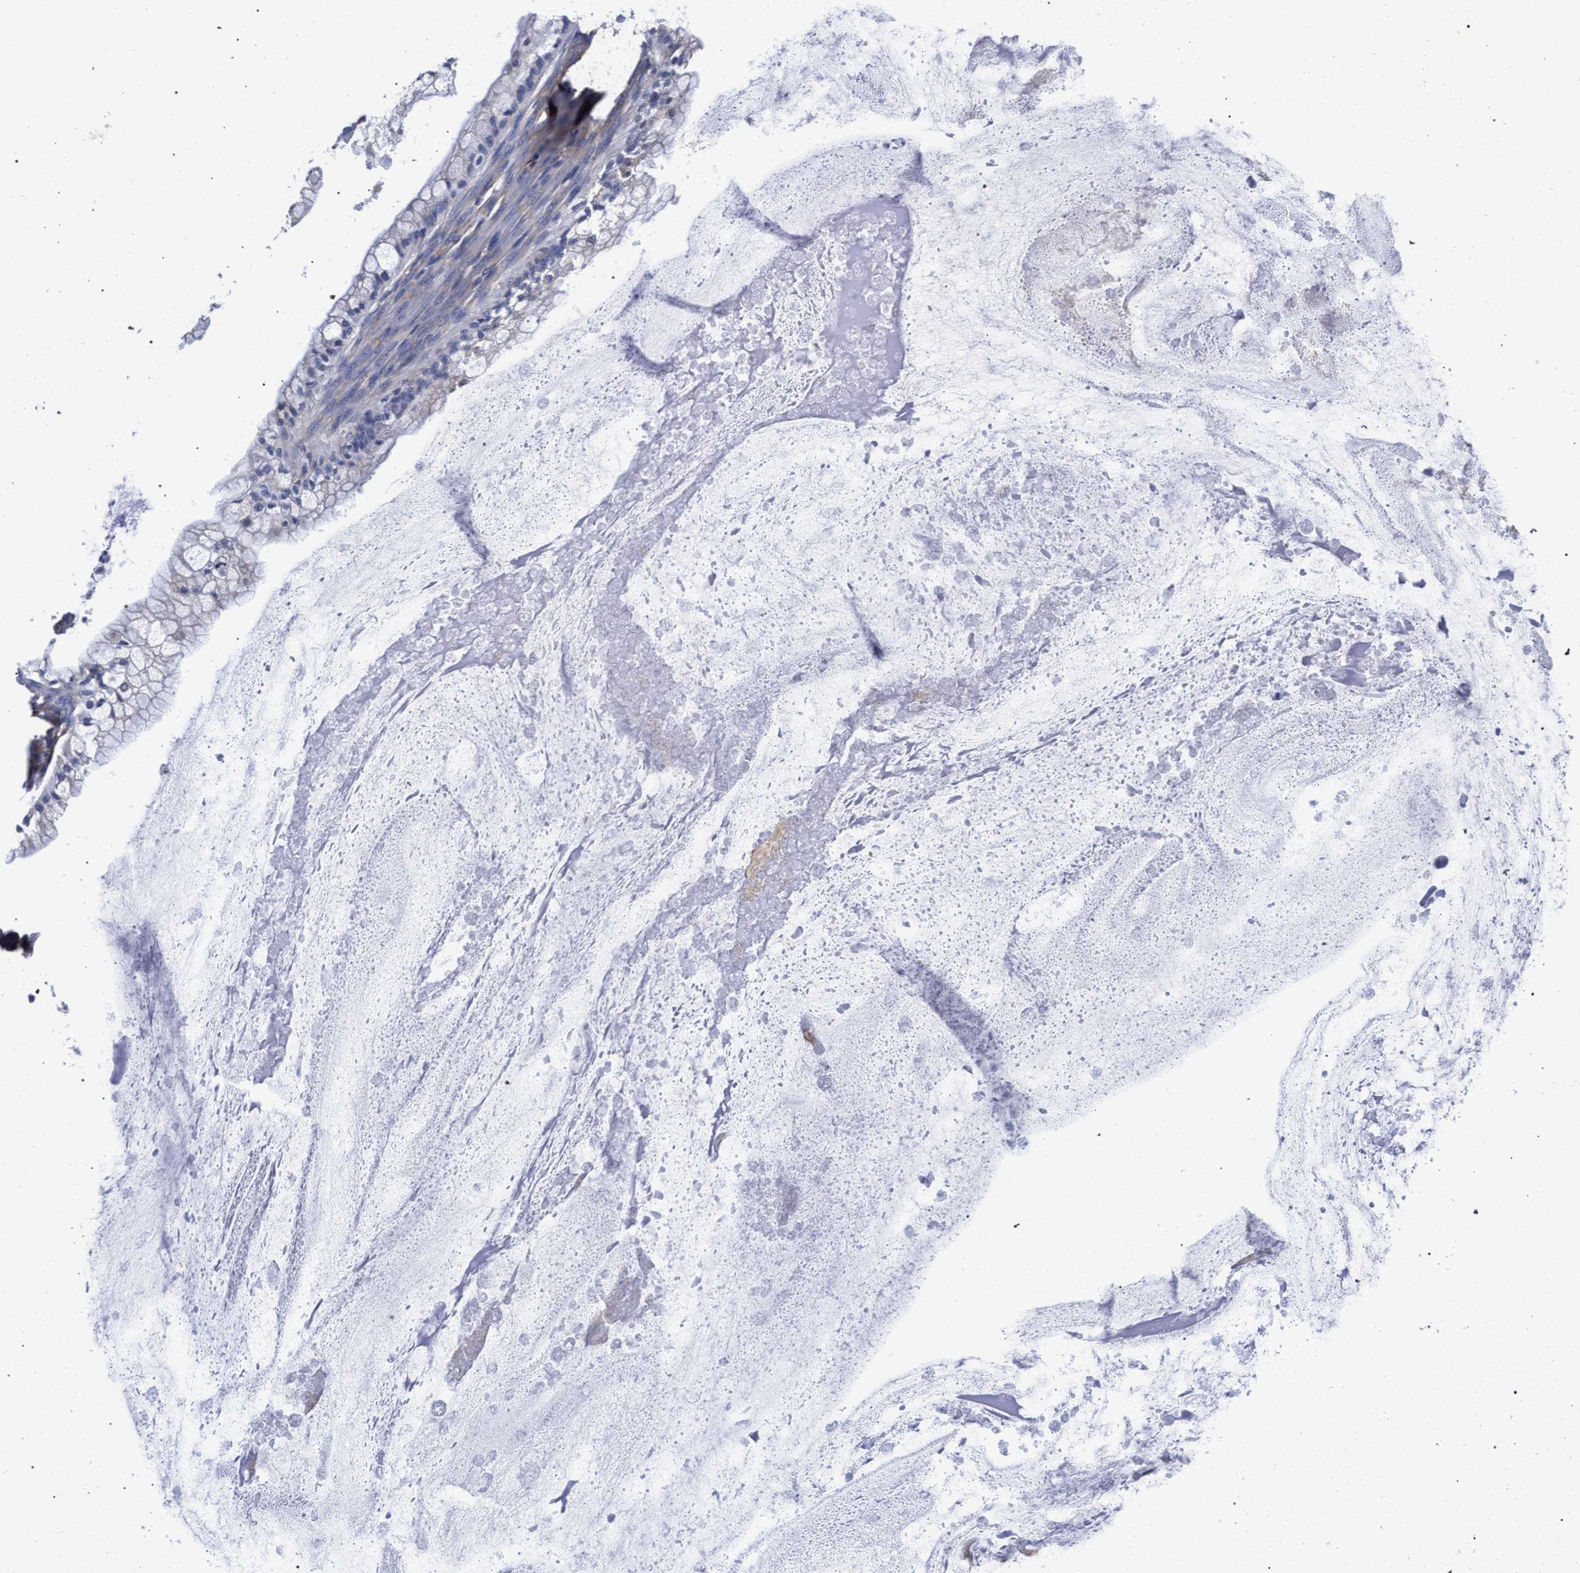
{"staining": {"intensity": "negative", "quantity": "none", "location": "none"}, "tissue": "ovarian cancer", "cell_type": "Tumor cells", "image_type": "cancer", "snomed": [{"axis": "morphology", "description": "Cystadenocarcinoma, mucinous, NOS"}, {"axis": "topography", "description": "Ovary"}], "caption": "A high-resolution photomicrograph shows IHC staining of ovarian mucinous cystadenocarcinoma, which displays no significant positivity in tumor cells.", "gene": "CFAP95", "patient": {"sex": "female", "age": 57}}